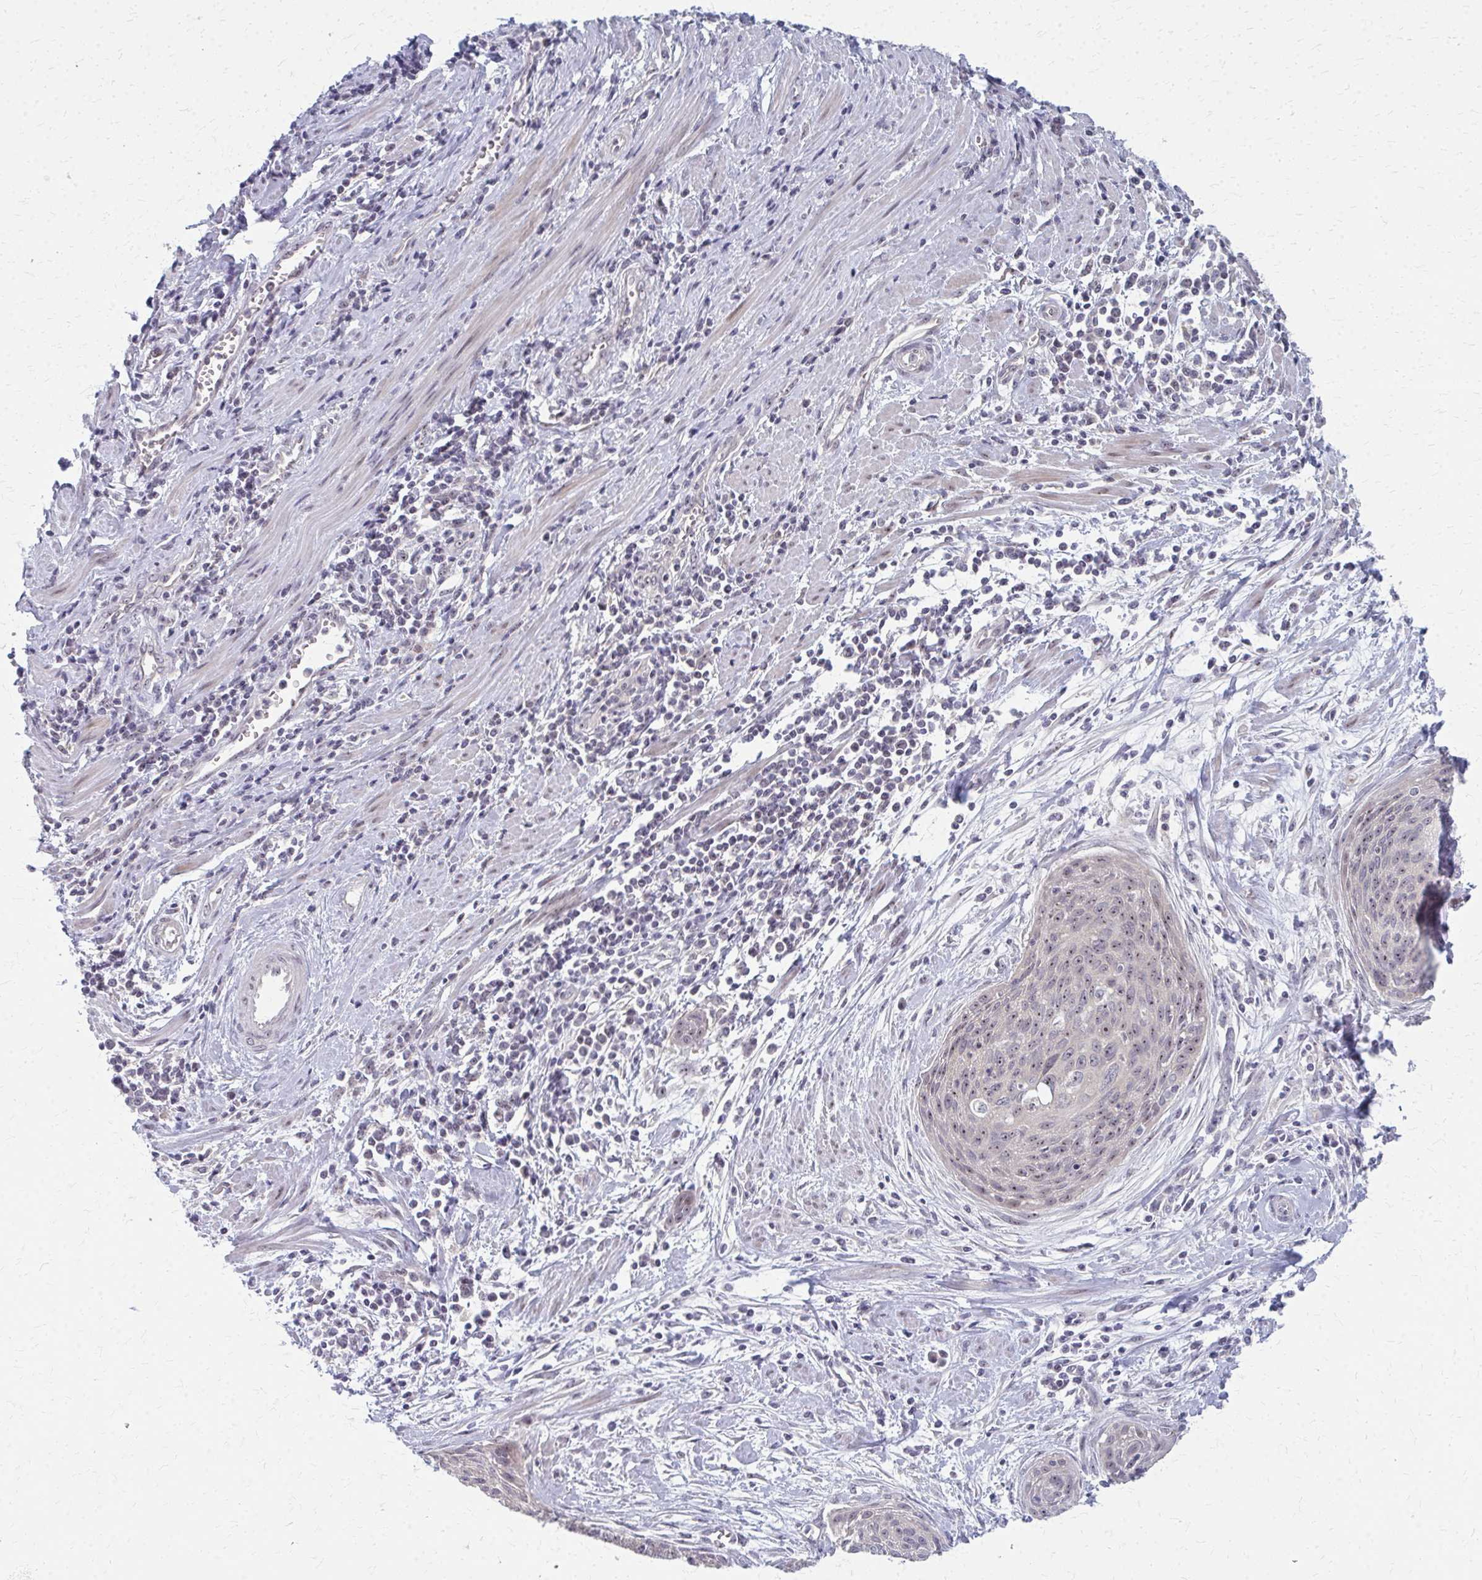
{"staining": {"intensity": "weak", "quantity": ">75%", "location": "nuclear"}, "tissue": "cervical cancer", "cell_type": "Tumor cells", "image_type": "cancer", "snomed": [{"axis": "morphology", "description": "Squamous cell carcinoma, NOS"}, {"axis": "topography", "description": "Cervix"}], "caption": "A photomicrograph showing weak nuclear positivity in approximately >75% of tumor cells in cervical squamous cell carcinoma, as visualized by brown immunohistochemical staining.", "gene": "NUDT16", "patient": {"sex": "female", "age": 55}}